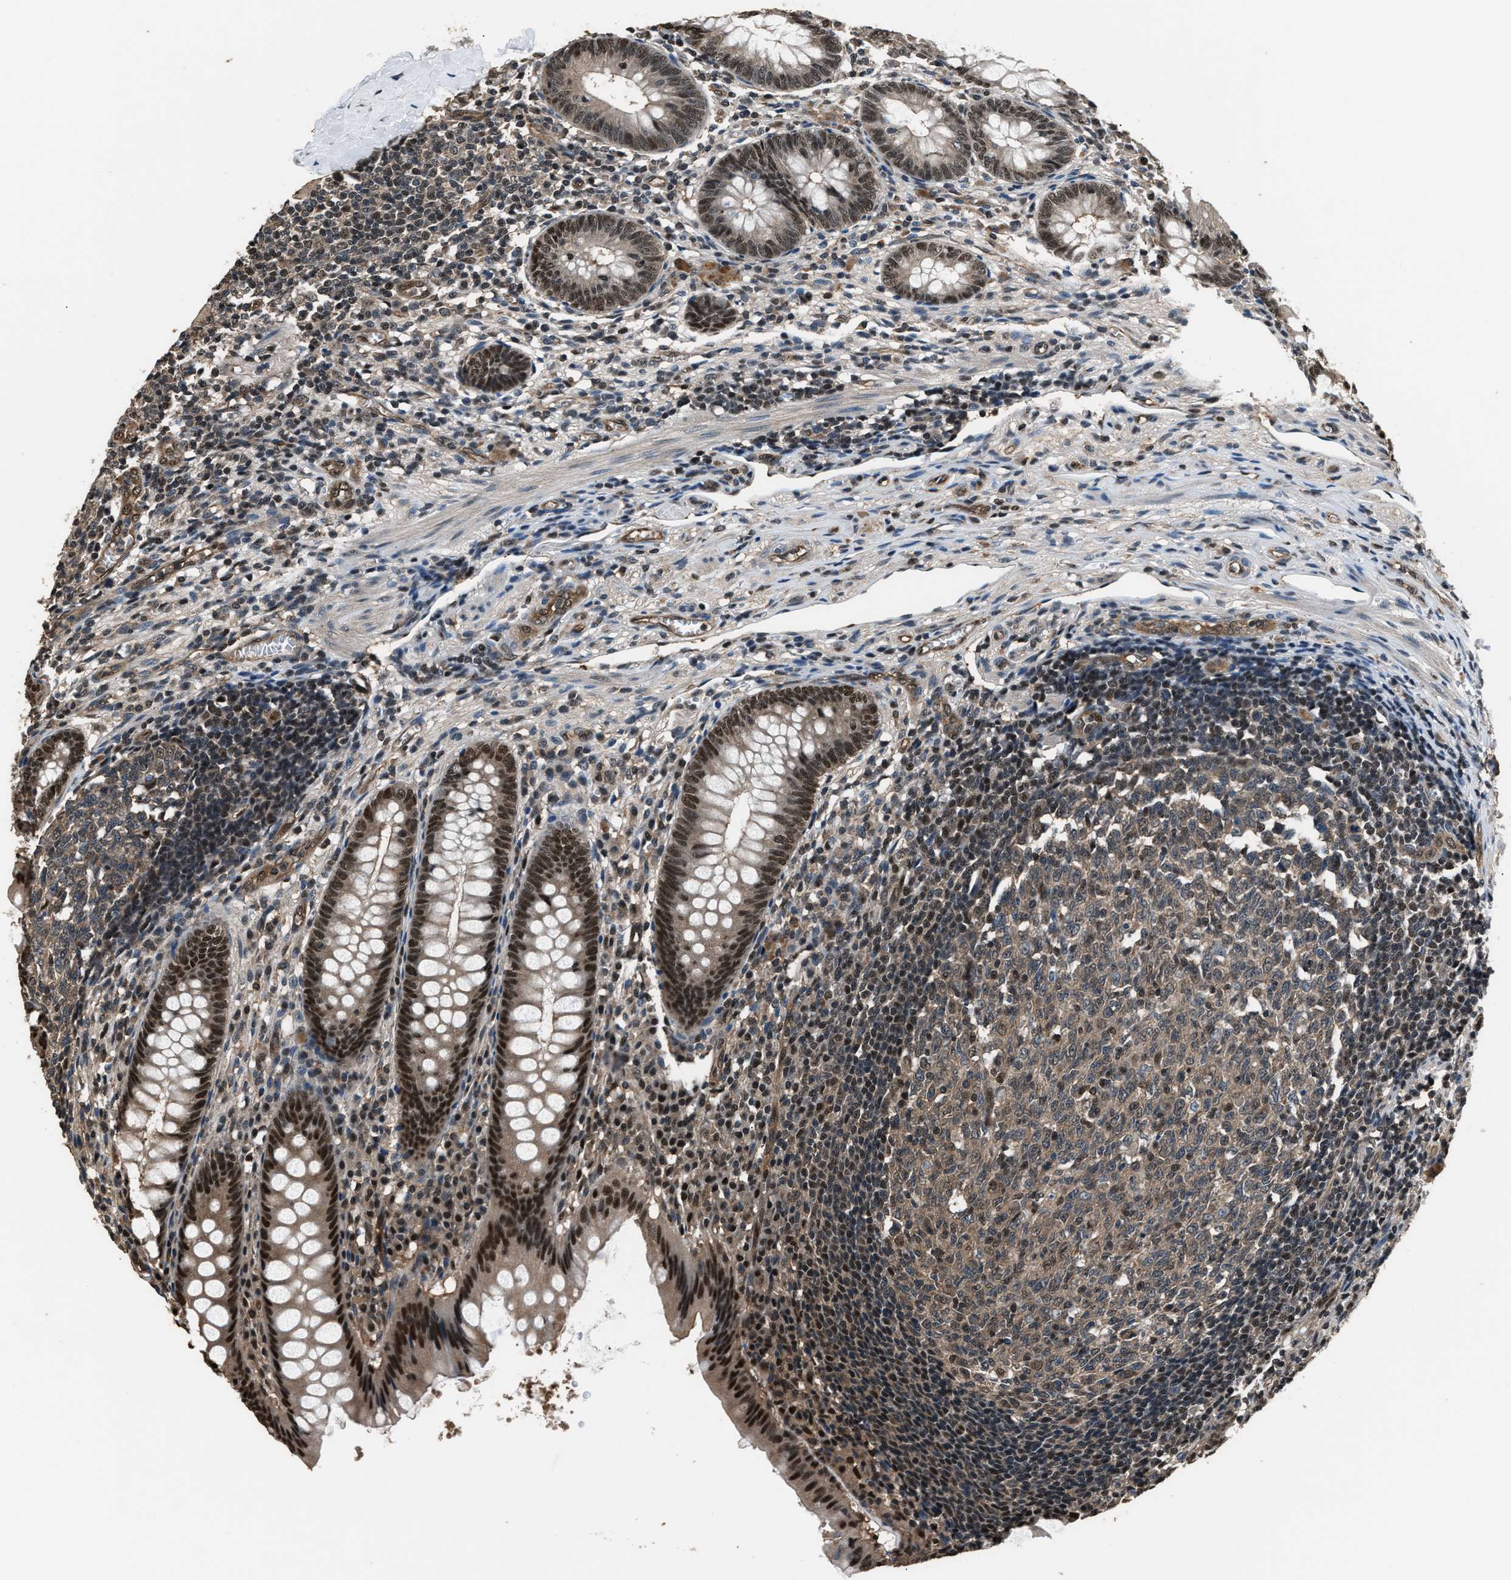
{"staining": {"intensity": "moderate", "quantity": ">75%", "location": "cytoplasmic/membranous,nuclear"}, "tissue": "appendix", "cell_type": "Glandular cells", "image_type": "normal", "snomed": [{"axis": "morphology", "description": "Normal tissue, NOS"}, {"axis": "topography", "description": "Appendix"}], "caption": "Immunohistochemistry (IHC) photomicrograph of benign human appendix stained for a protein (brown), which exhibits medium levels of moderate cytoplasmic/membranous,nuclear expression in about >75% of glandular cells.", "gene": "DFFA", "patient": {"sex": "male", "age": 56}}